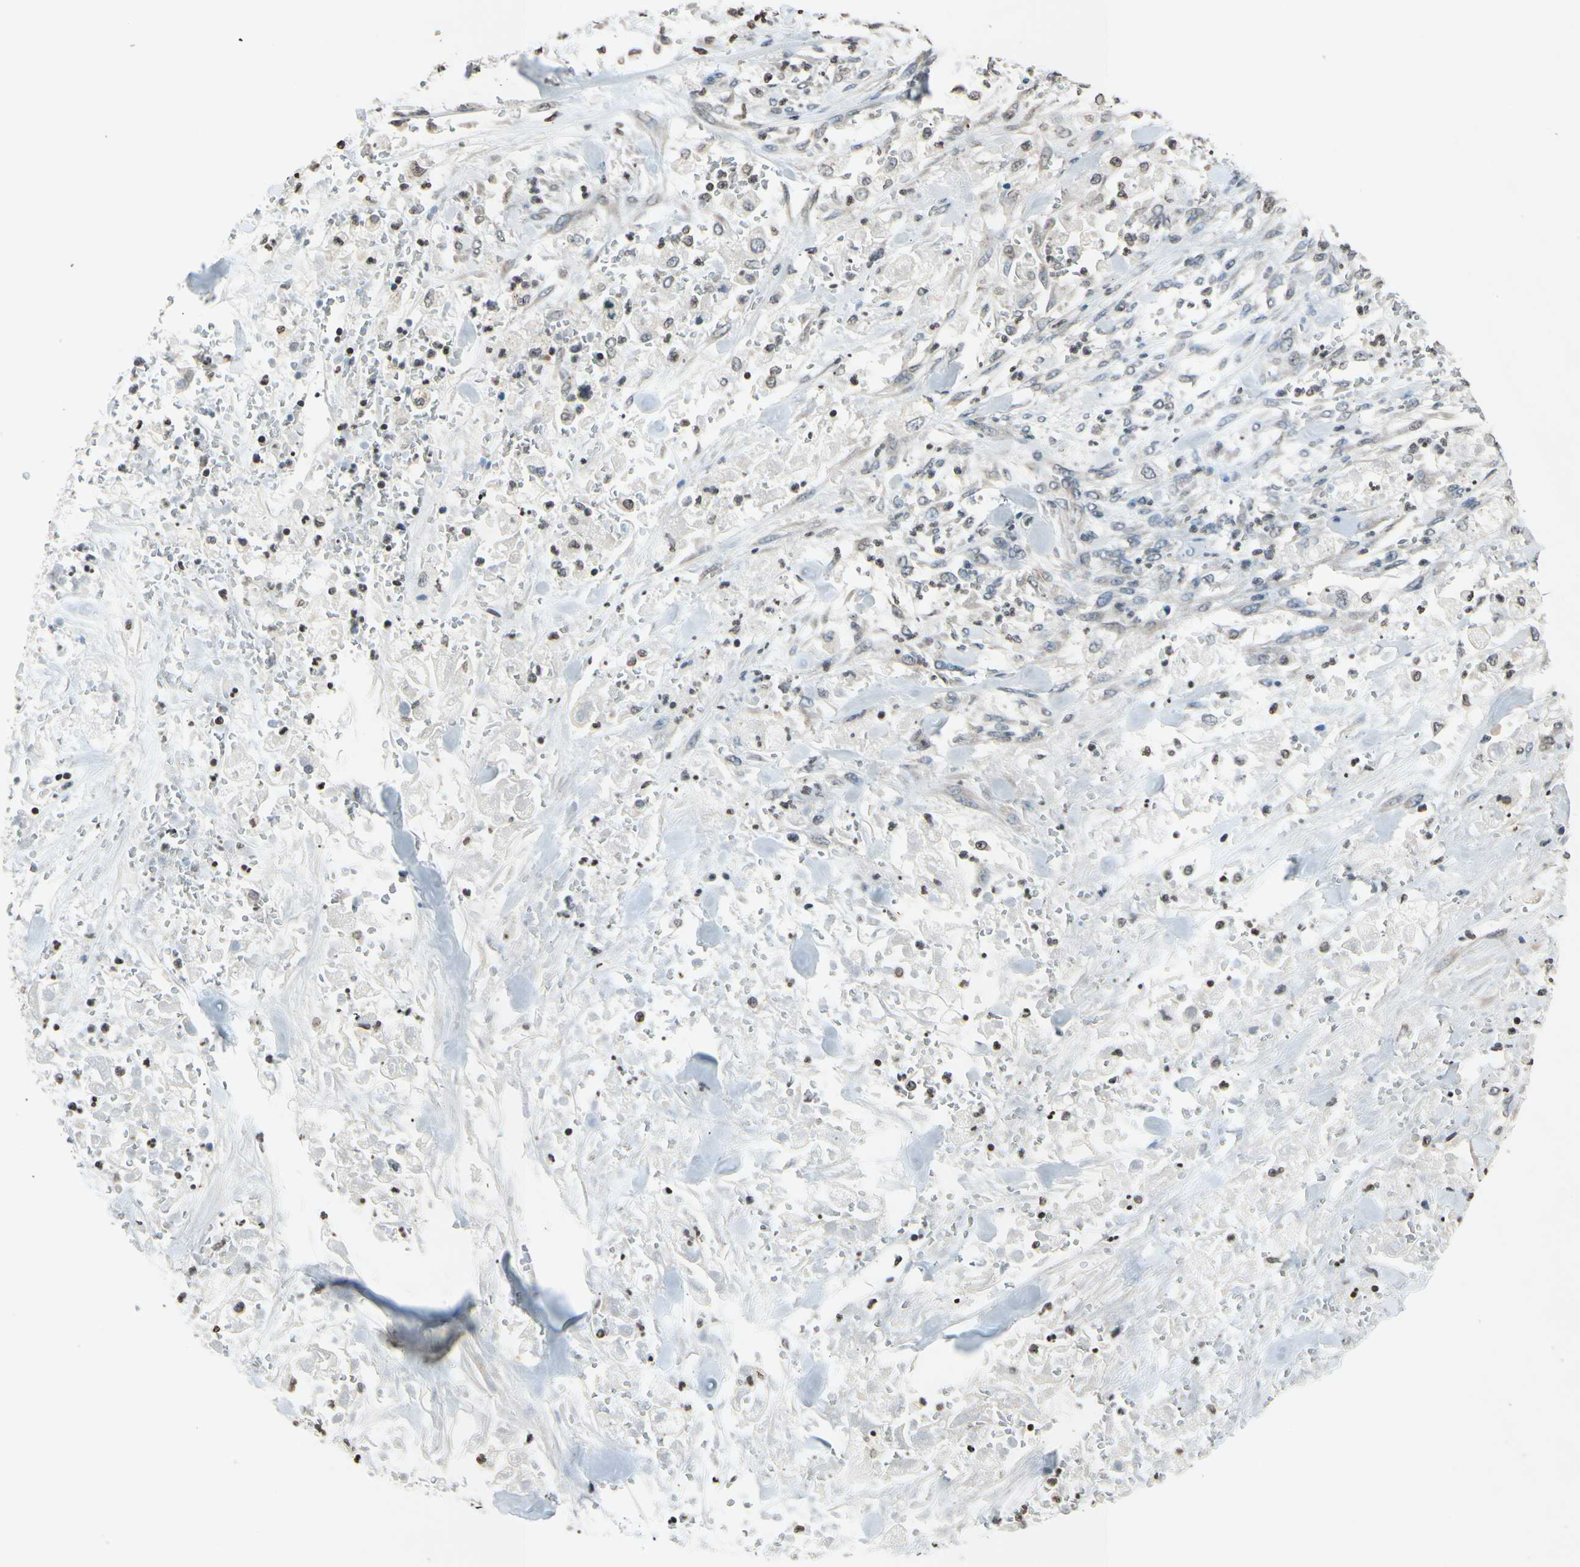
{"staining": {"intensity": "weak", "quantity": ">75%", "location": "cytoplasmic/membranous"}, "tissue": "stomach cancer", "cell_type": "Tumor cells", "image_type": "cancer", "snomed": [{"axis": "morphology", "description": "Adenocarcinoma, NOS"}, {"axis": "topography", "description": "Stomach"}], "caption": "Tumor cells exhibit low levels of weak cytoplasmic/membranous expression in about >75% of cells in human stomach cancer (adenocarcinoma).", "gene": "CLDN11", "patient": {"sex": "male", "age": 62}}